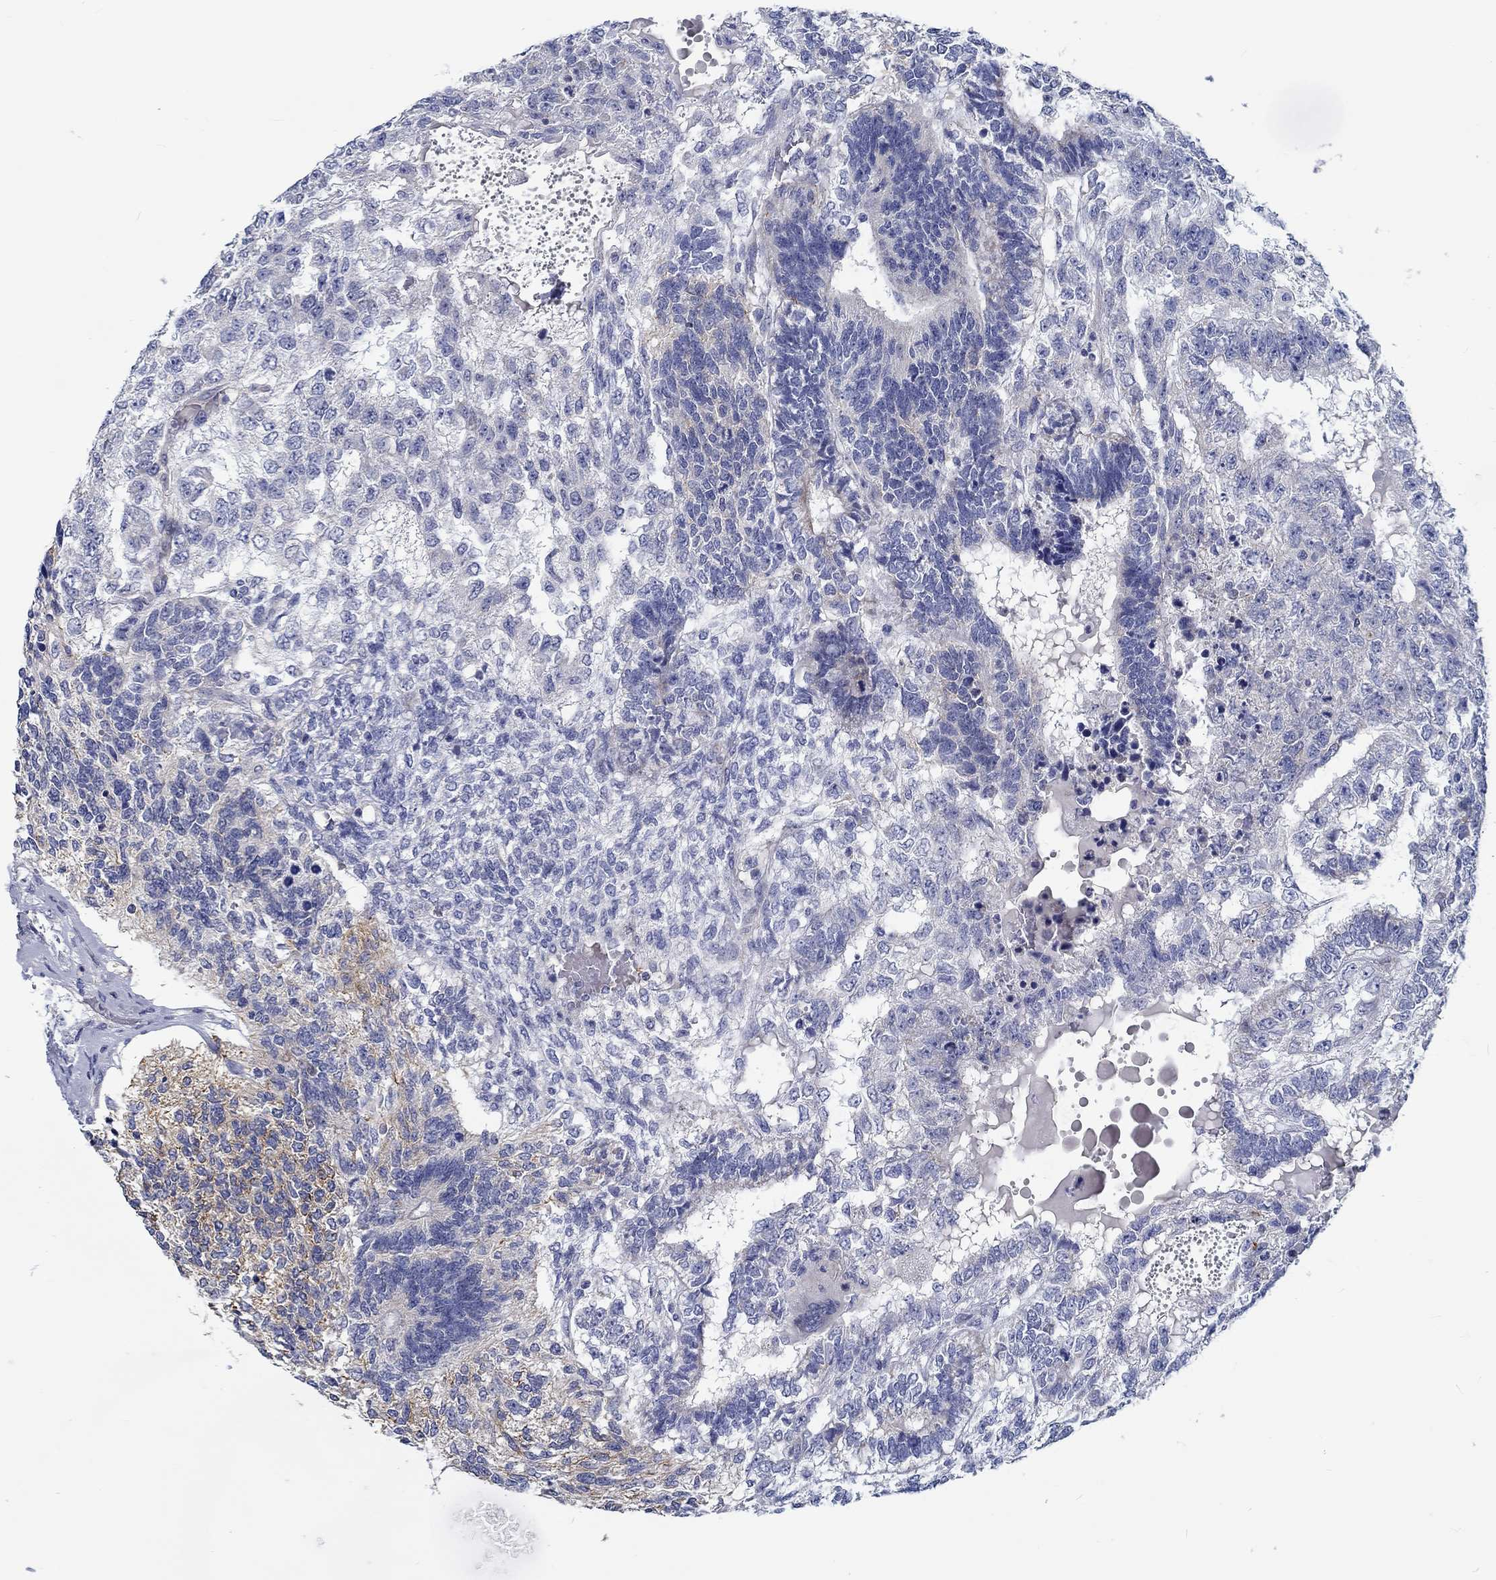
{"staining": {"intensity": "weak", "quantity": "25%-75%", "location": "cytoplasmic/membranous"}, "tissue": "testis cancer", "cell_type": "Tumor cells", "image_type": "cancer", "snomed": [{"axis": "morphology", "description": "Seminoma, NOS"}, {"axis": "morphology", "description": "Carcinoma, Embryonal, NOS"}, {"axis": "topography", "description": "Testis"}], "caption": "Protein staining shows weak cytoplasmic/membranous positivity in about 25%-75% of tumor cells in testis cancer (embryonal carcinoma).", "gene": "MYBPC1", "patient": {"sex": "male", "age": 41}}